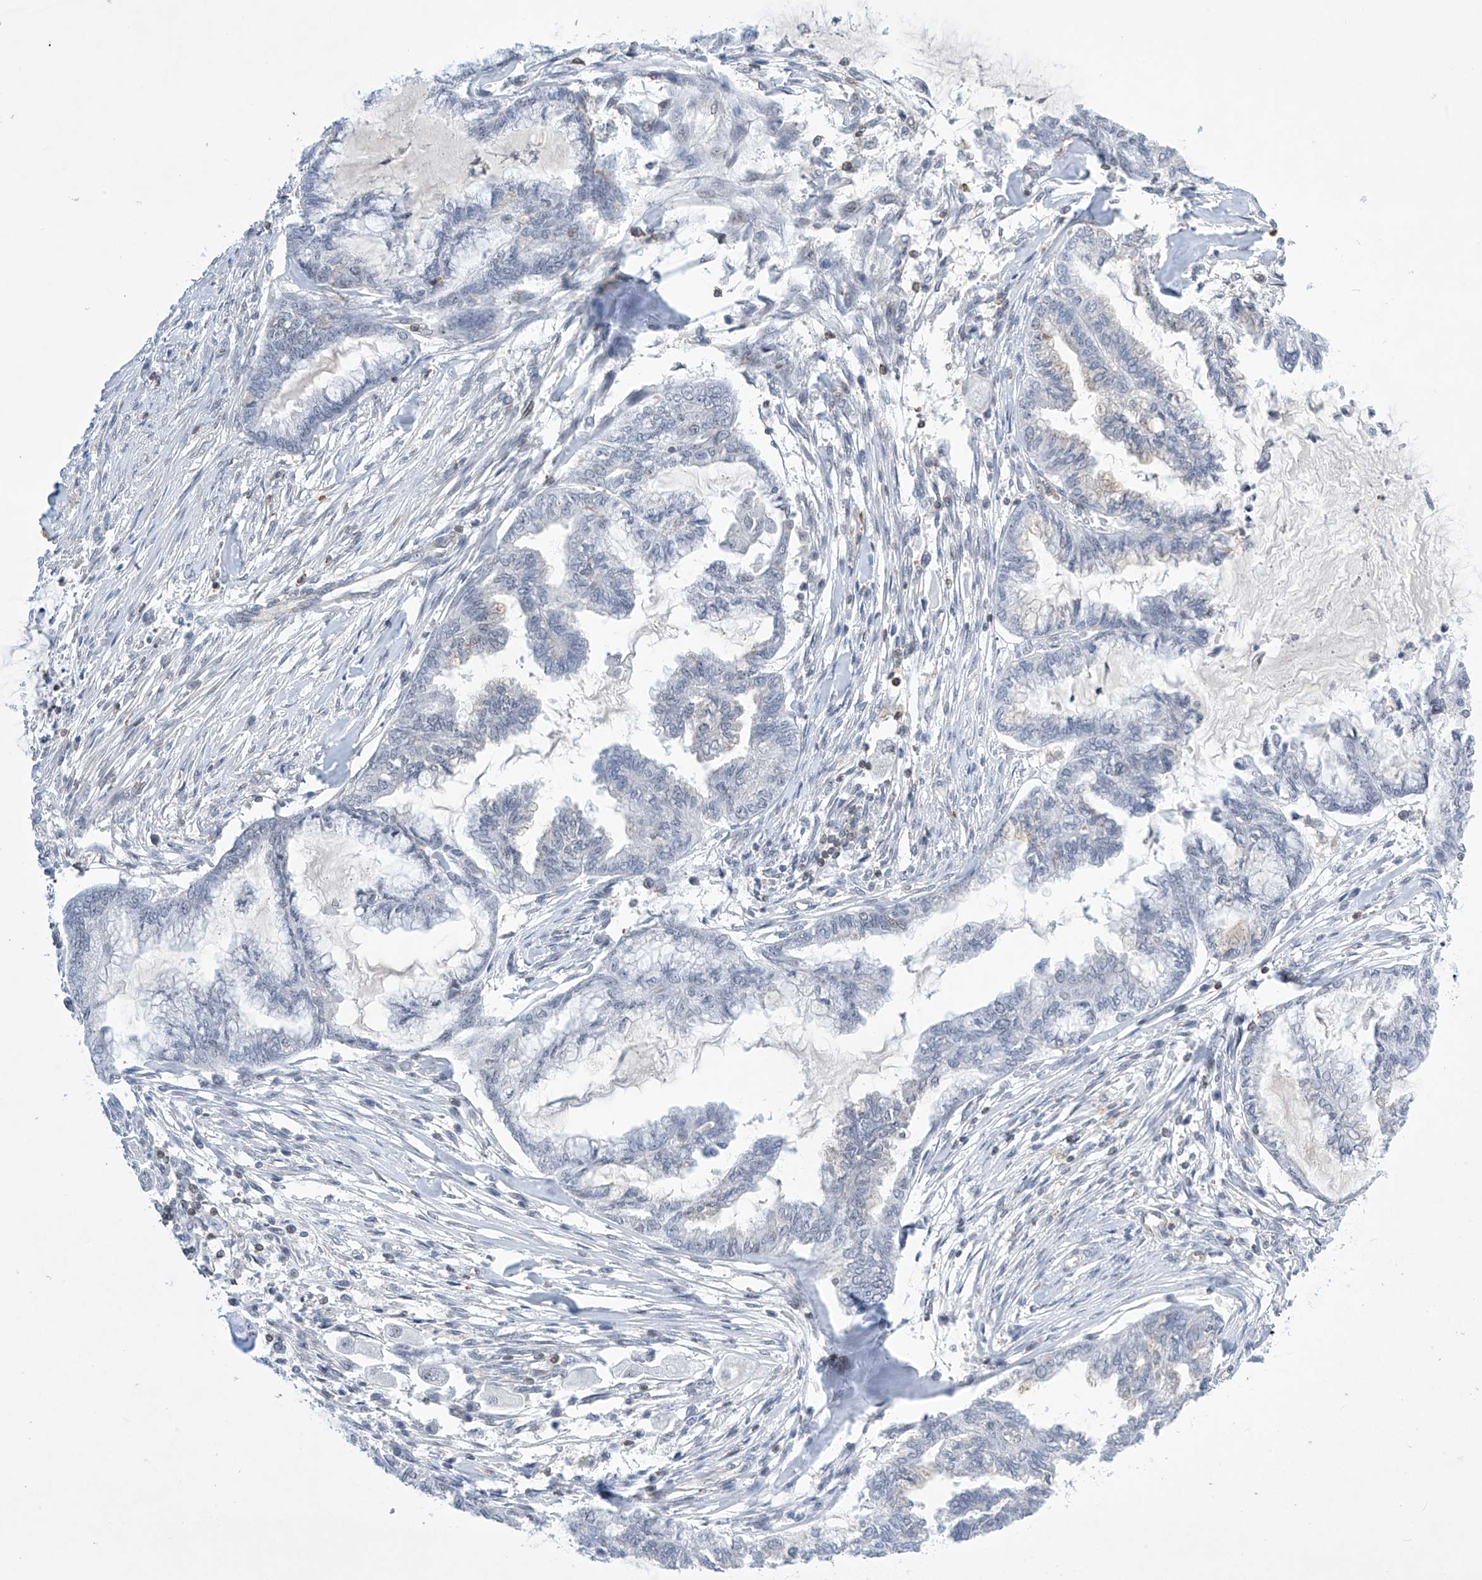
{"staining": {"intensity": "negative", "quantity": "none", "location": "none"}, "tissue": "endometrial cancer", "cell_type": "Tumor cells", "image_type": "cancer", "snomed": [{"axis": "morphology", "description": "Adenocarcinoma, NOS"}, {"axis": "topography", "description": "Endometrium"}], "caption": "The photomicrograph shows no significant positivity in tumor cells of endometrial adenocarcinoma. (Brightfield microscopy of DAB (3,3'-diaminobenzidine) immunohistochemistry at high magnification).", "gene": "MSL3", "patient": {"sex": "female", "age": 86}}